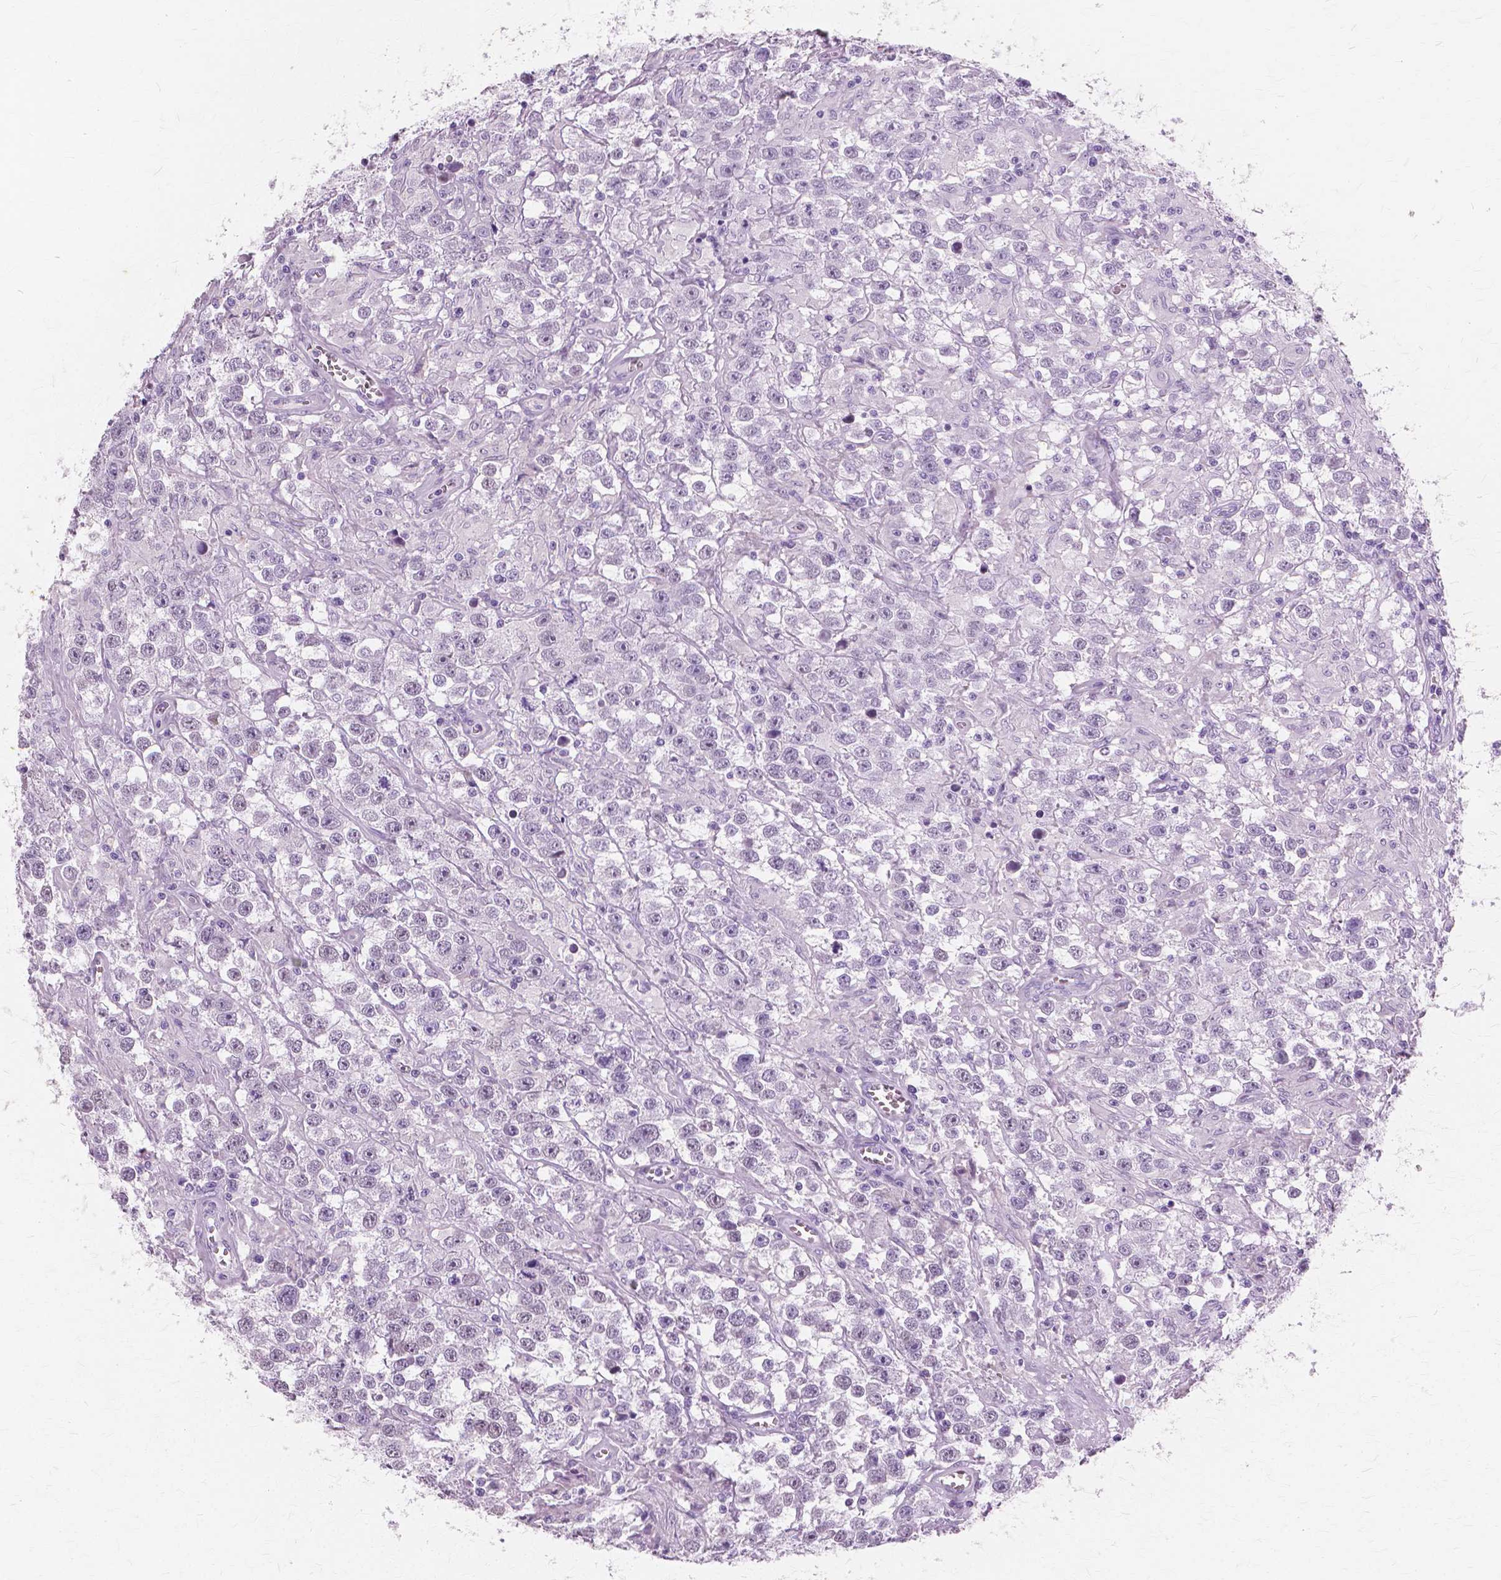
{"staining": {"intensity": "negative", "quantity": "none", "location": "none"}, "tissue": "testis cancer", "cell_type": "Tumor cells", "image_type": "cancer", "snomed": [{"axis": "morphology", "description": "Seminoma, NOS"}, {"axis": "topography", "description": "Testis"}], "caption": "Image shows no significant protein positivity in tumor cells of testis seminoma.", "gene": "SFTPD", "patient": {"sex": "male", "age": 43}}